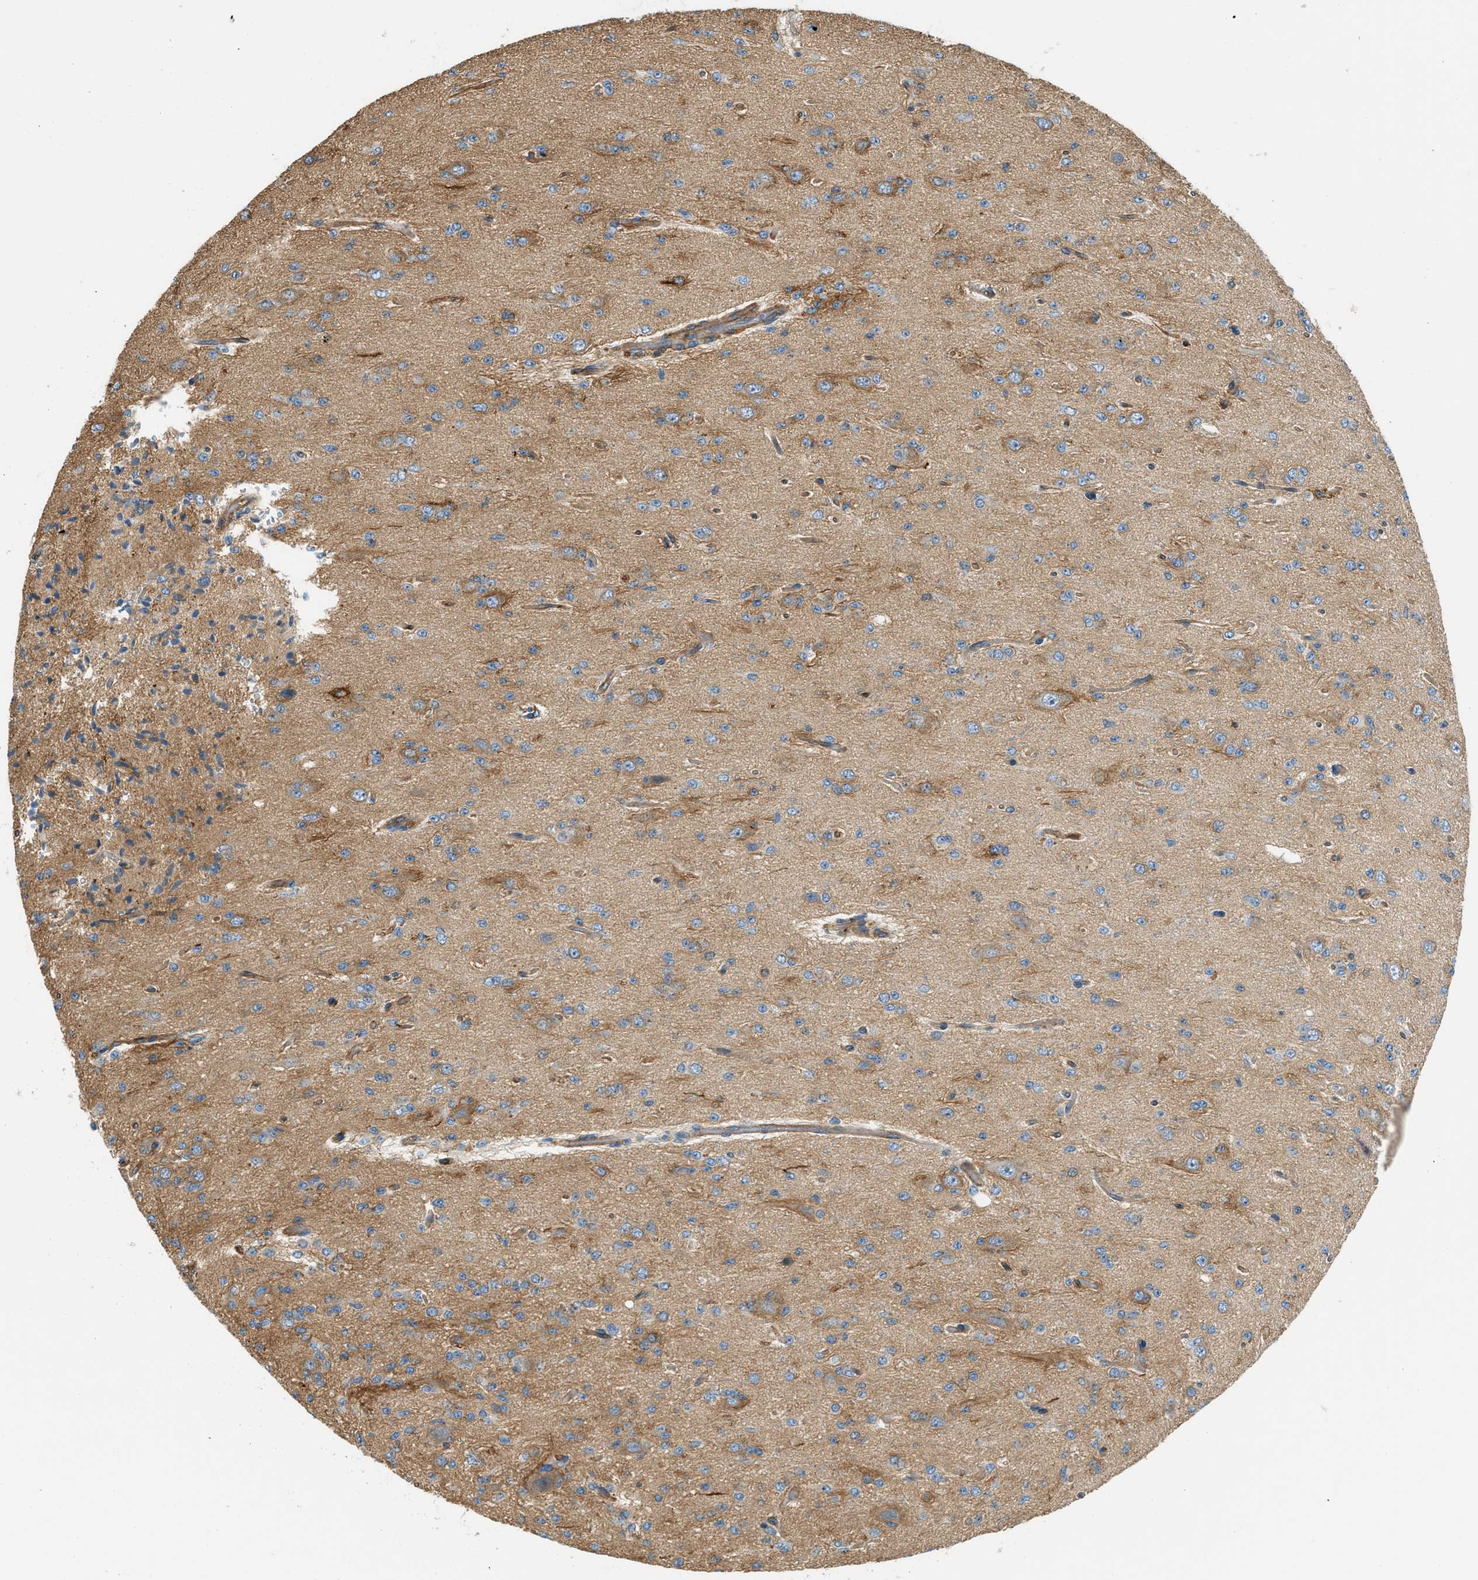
{"staining": {"intensity": "moderate", "quantity": "25%-75%", "location": "cytoplasmic/membranous"}, "tissue": "glioma", "cell_type": "Tumor cells", "image_type": "cancer", "snomed": [{"axis": "morphology", "description": "Glioma, malignant, Low grade"}, {"axis": "topography", "description": "Brain"}], "caption": "The histopathology image reveals staining of malignant glioma (low-grade), revealing moderate cytoplasmic/membranous protein positivity (brown color) within tumor cells.", "gene": "ZNF367", "patient": {"sex": "male", "age": 38}}